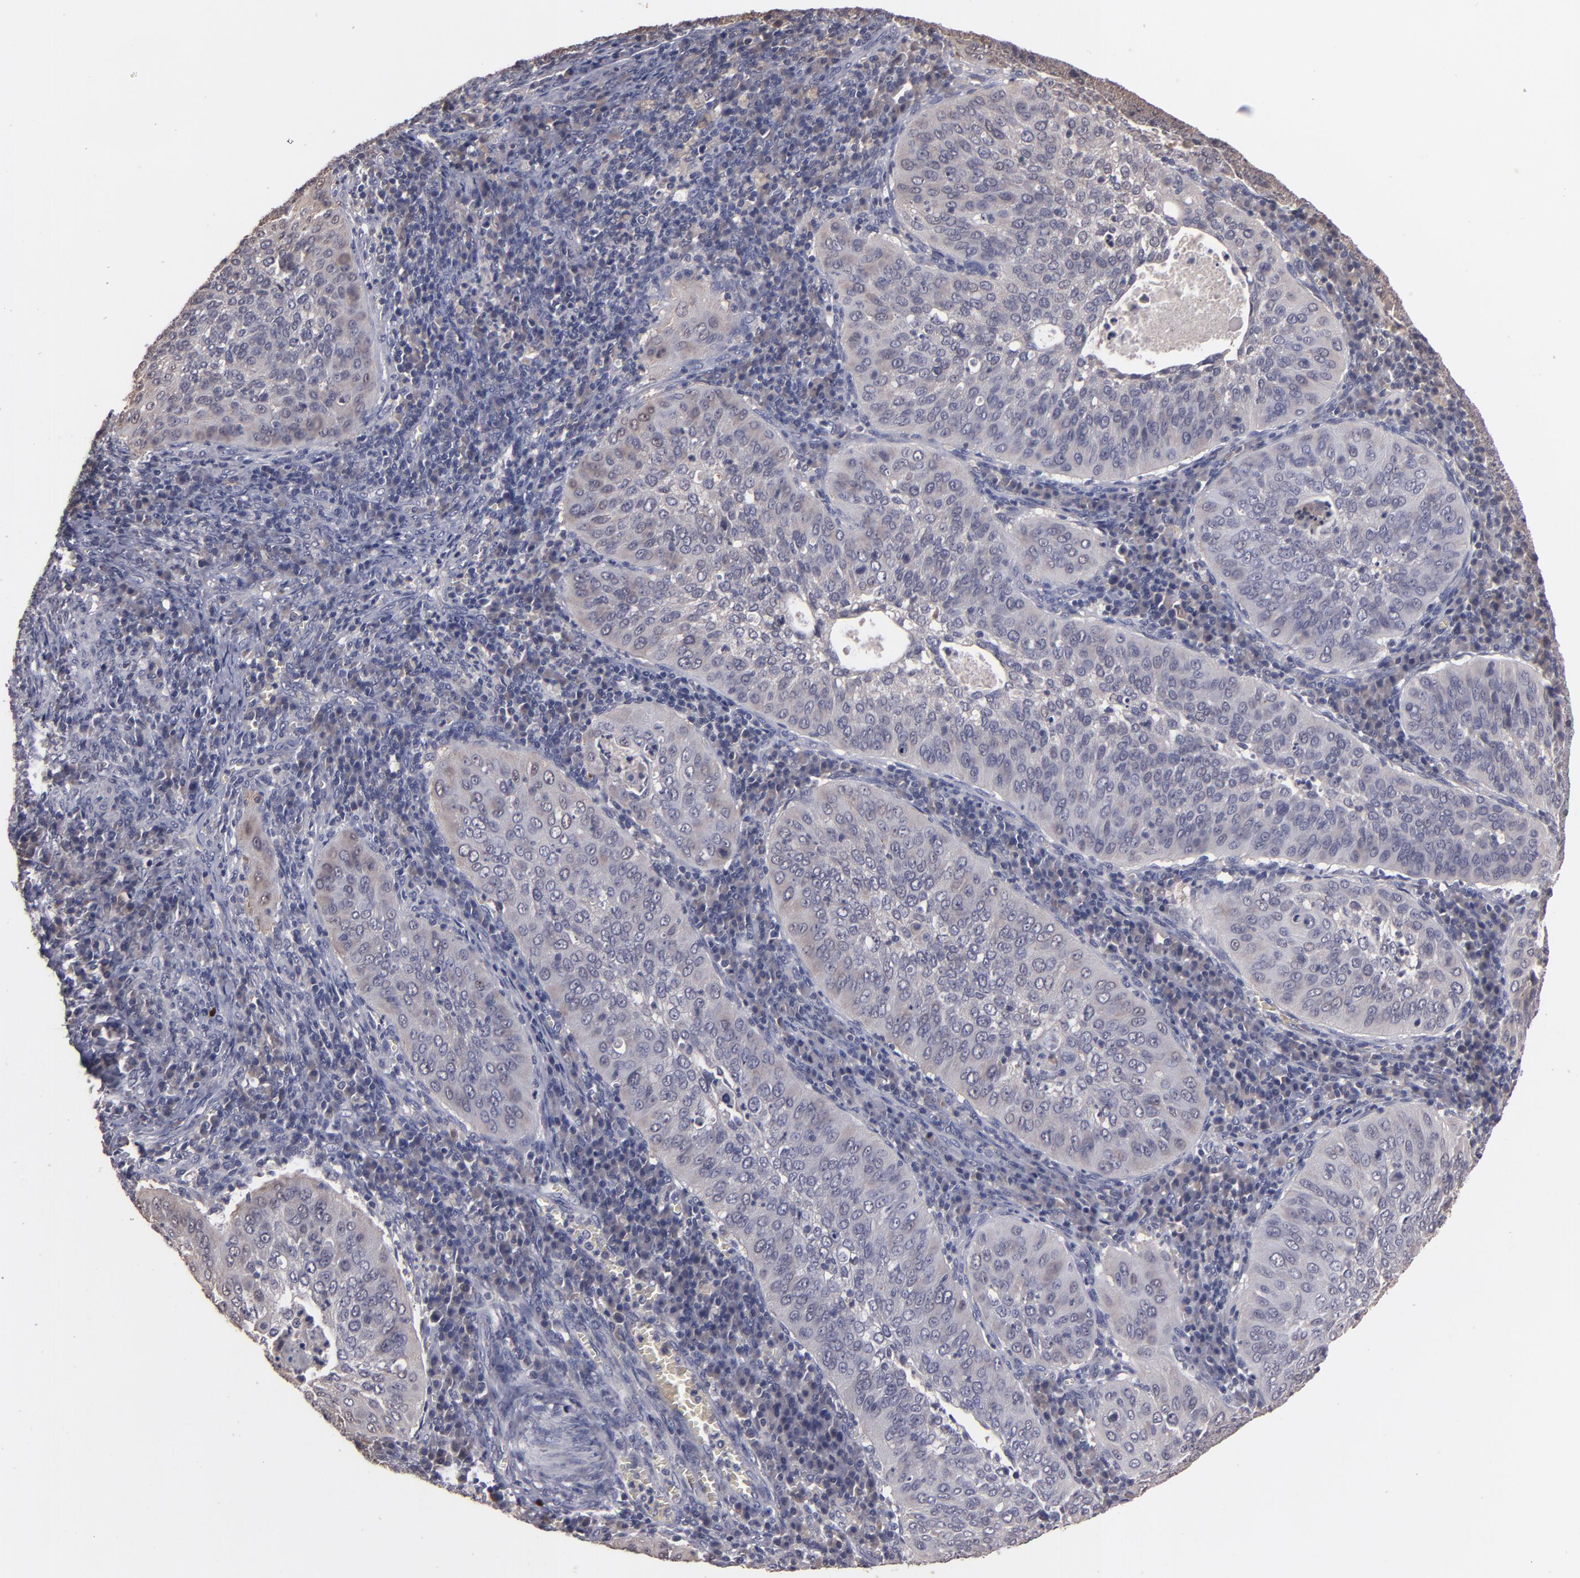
{"staining": {"intensity": "weak", "quantity": "<25%", "location": "cytoplasmic/membranous,nuclear"}, "tissue": "cervical cancer", "cell_type": "Tumor cells", "image_type": "cancer", "snomed": [{"axis": "morphology", "description": "Squamous cell carcinoma, NOS"}, {"axis": "topography", "description": "Cervix"}], "caption": "Cervical cancer was stained to show a protein in brown. There is no significant expression in tumor cells.", "gene": "S100A1", "patient": {"sex": "female", "age": 39}}